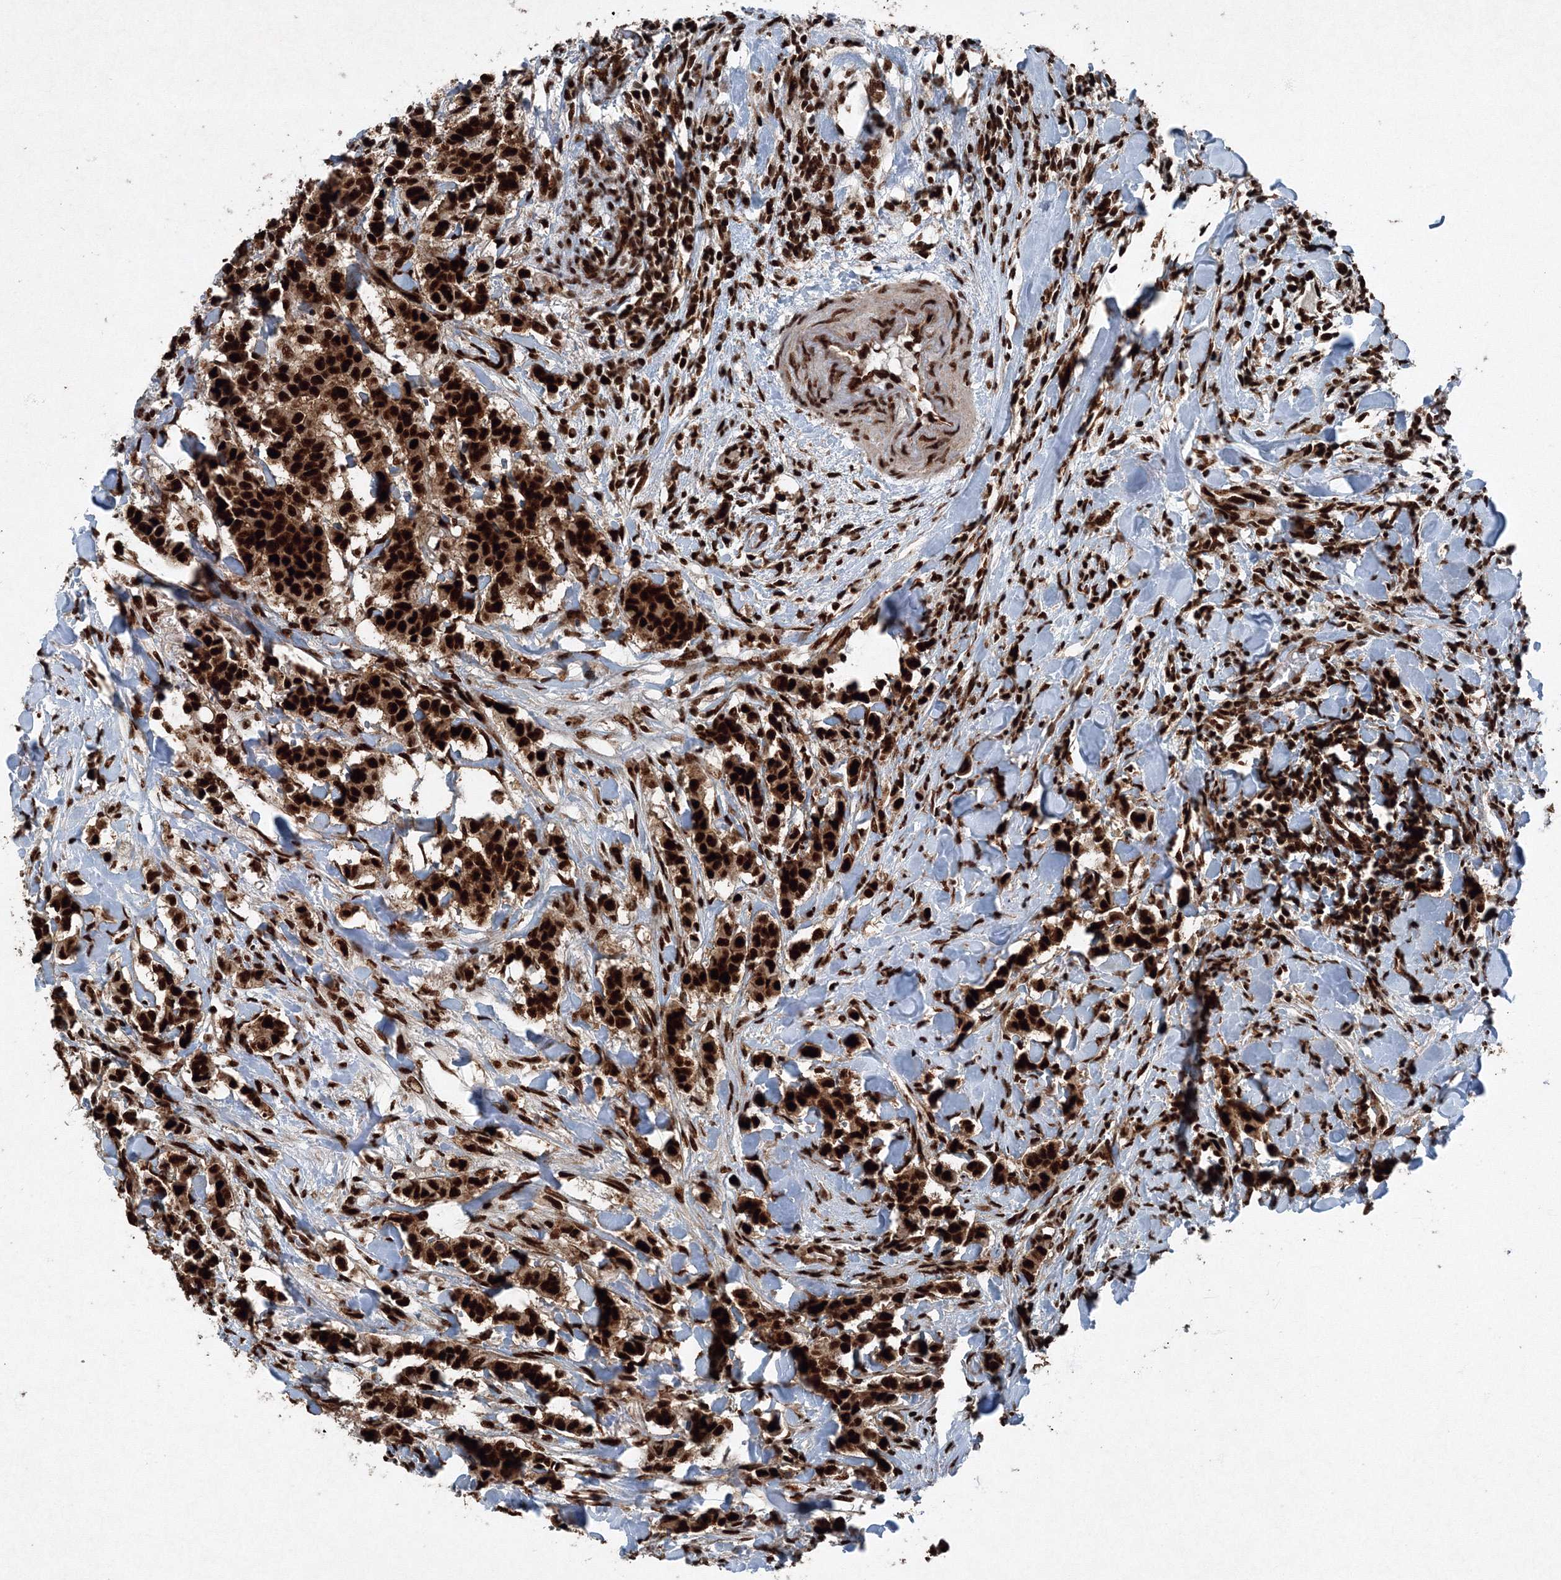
{"staining": {"intensity": "strong", "quantity": ">75%", "location": "cytoplasmic/membranous,nuclear"}, "tissue": "breast cancer", "cell_type": "Tumor cells", "image_type": "cancer", "snomed": [{"axis": "morphology", "description": "Duct carcinoma"}, {"axis": "topography", "description": "Breast"}], "caption": "Intraductal carcinoma (breast) stained for a protein displays strong cytoplasmic/membranous and nuclear positivity in tumor cells.", "gene": "SNRPC", "patient": {"sex": "female", "age": 40}}